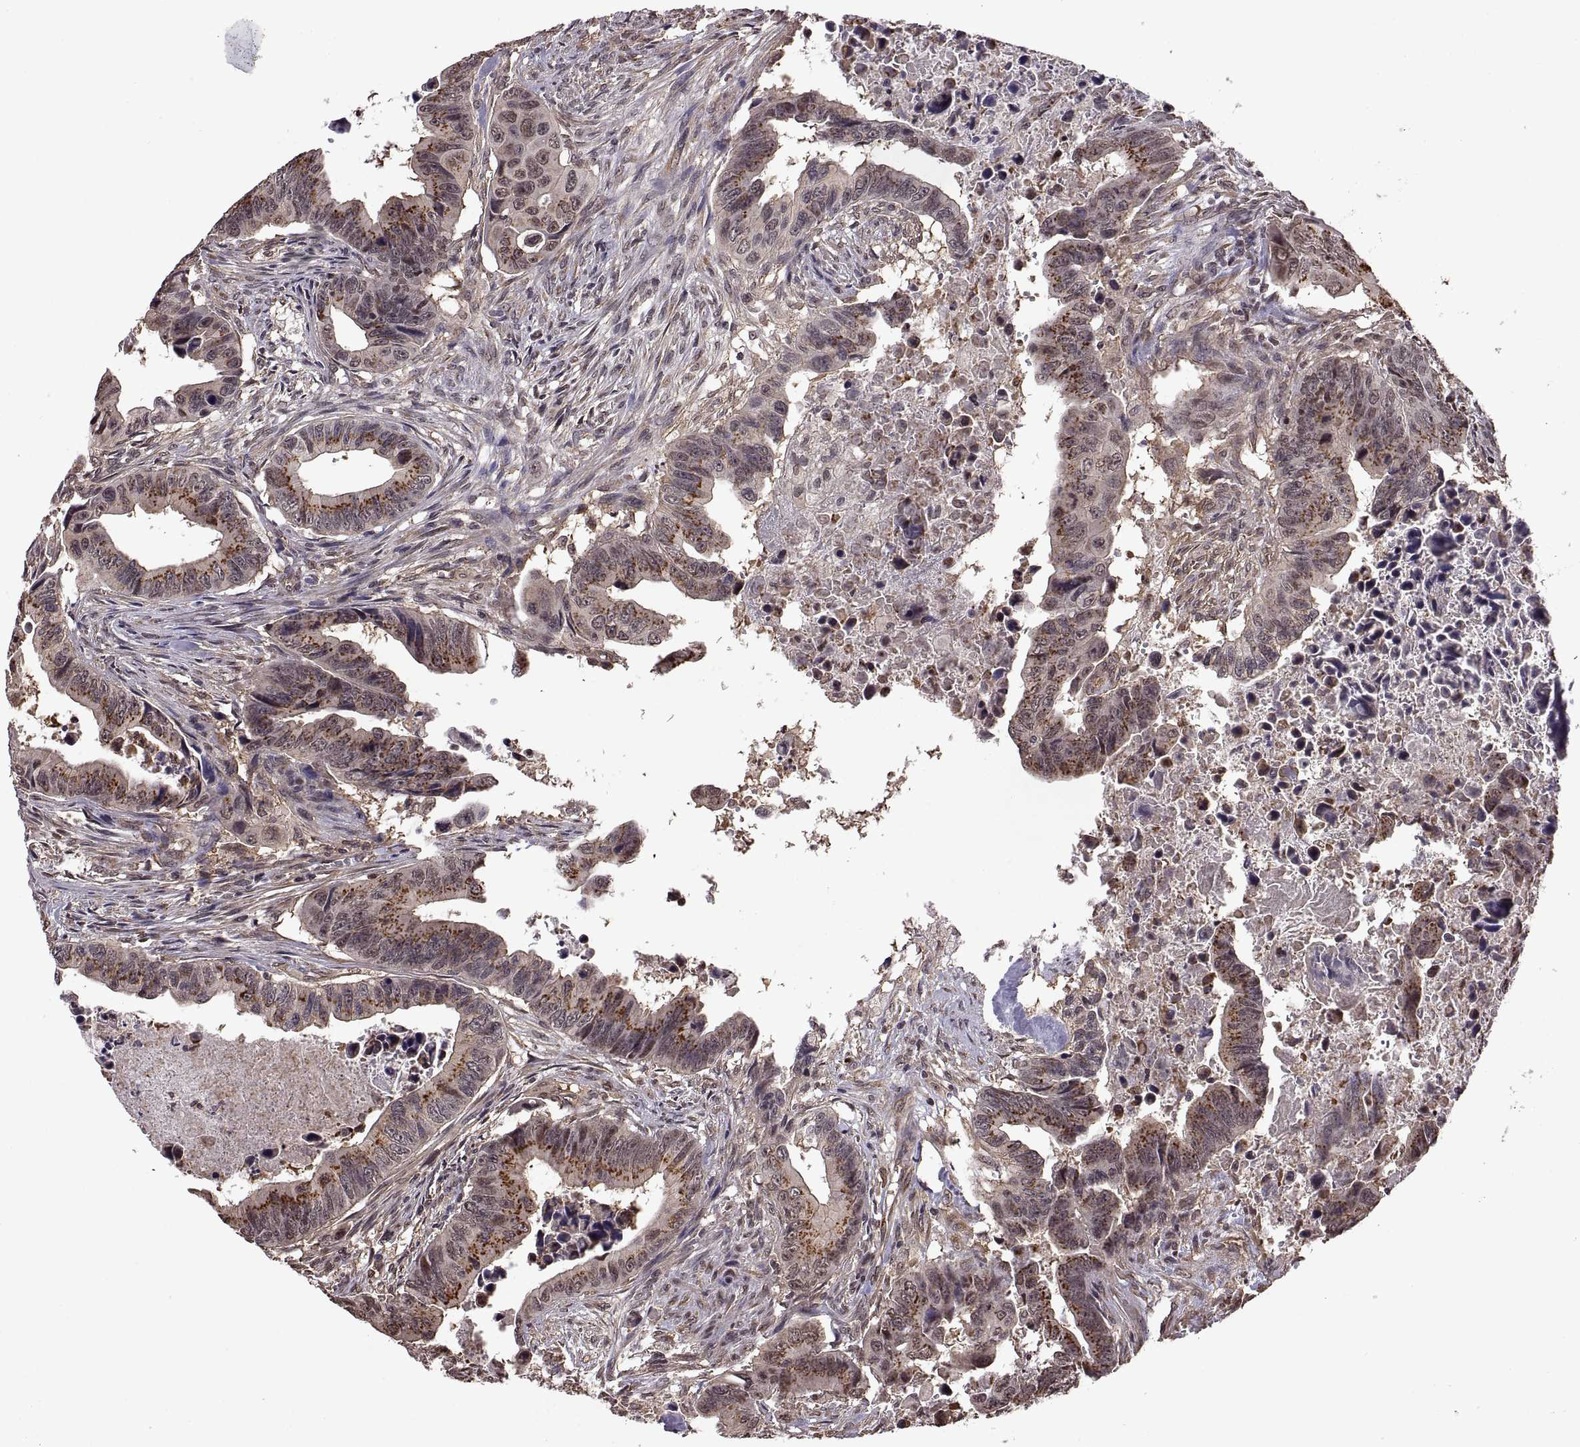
{"staining": {"intensity": "strong", "quantity": "25%-75%", "location": "cytoplasmic/membranous"}, "tissue": "colorectal cancer", "cell_type": "Tumor cells", "image_type": "cancer", "snomed": [{"axis": "morphology", "description": "Adenocarcinoma, NOS"}, {"axis": "topography", "description": "Colon"}], "caption": "Colorectal adenocarcinoma tissue exhibits strong cytoplasmic/membranous positivity in about 25%-75% of tumor cells, visualized by immunohistochemistry.", "gene": "ARRB1", "patient": {"sex": "female", "age": 87}}